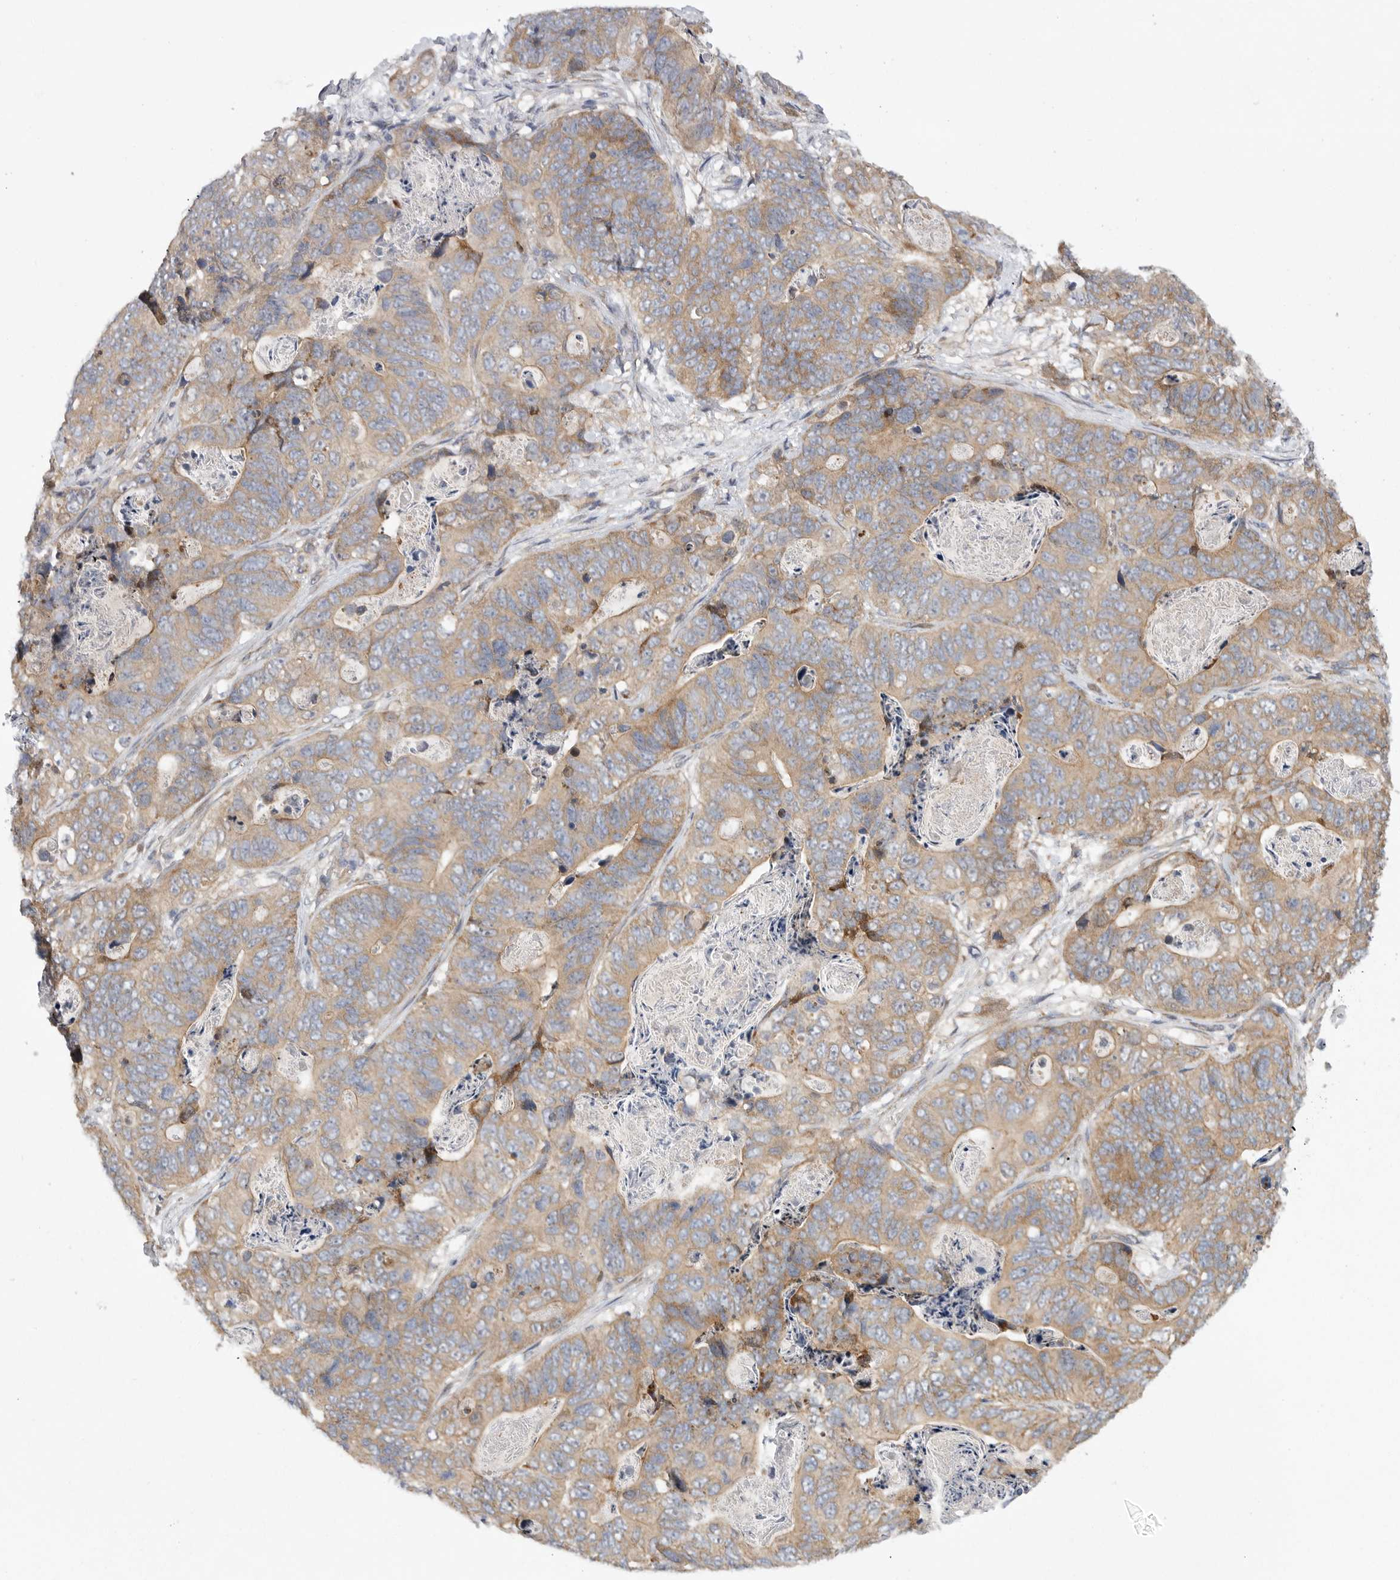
{"staining": {"intensity": "moderate", "quantity": ">75%", "location": "cytoplasmic/membranous"}, "tissue": "stomach cancer", "cell_type": "Tumor cells", "image_type": "cancer", "snomed": [{"axis": "morphology", "description": "Normal tissue, NOS"}, {"axis": "morphology", "description": "Adenocarcinoma, NOS"}, {"axis": "topography", "description": "Stomach"}], "caption": "Adenocarcinoma (stomach) stained with a protein marker displays moderate staining in tumor cells.", "gene": "FBXO43", "patient": {"sex": "female", "age": 89}}